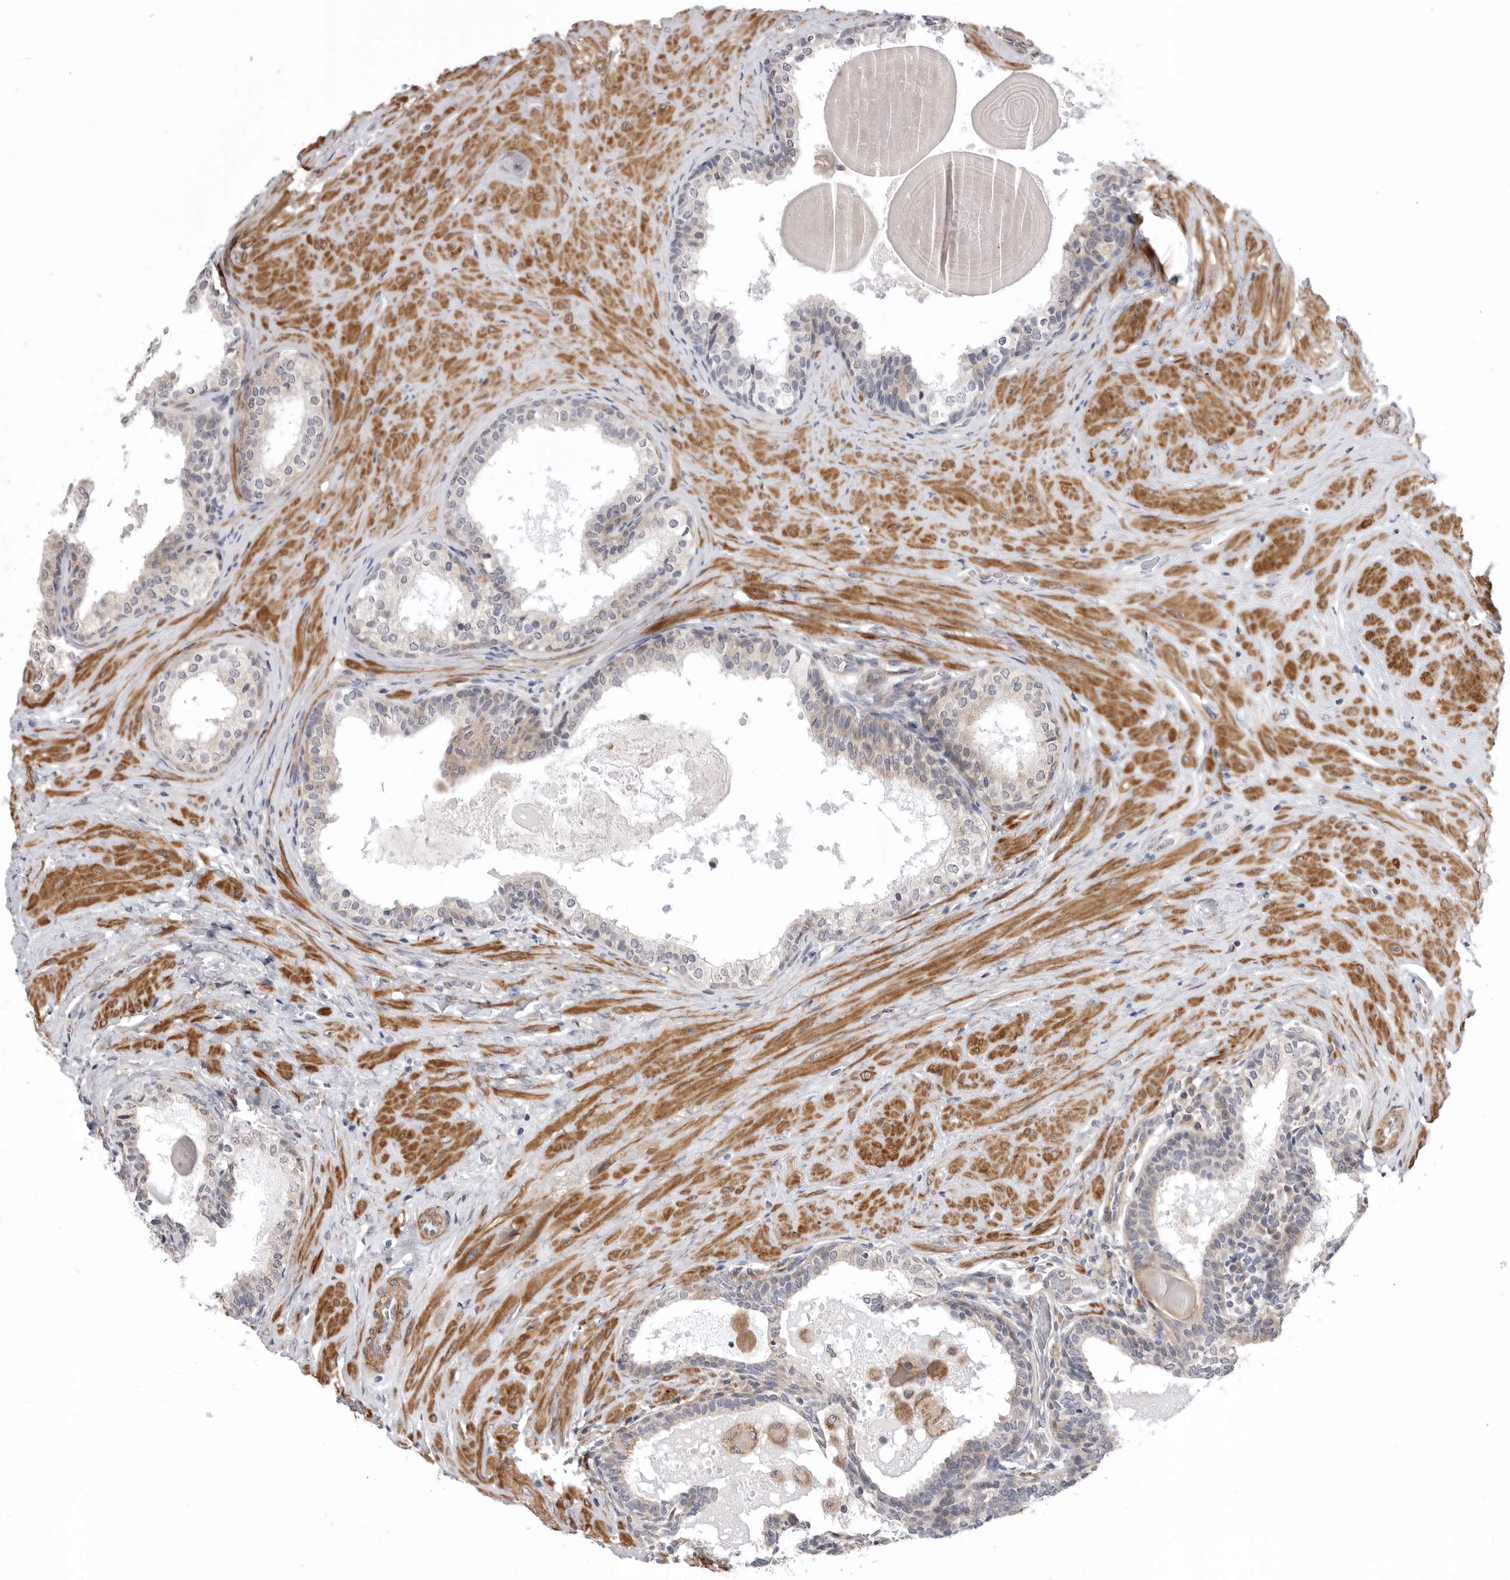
{"staining": {"intensity": "negative", "quantity": "none", "location": "none"}, "tissue": "prostate cancer", "cell_type": "Tumor cells", "image_type": "cancer", "snomed": [{"axis": "morphology", "description": "Adenocarcinoma, High grade"}, {"axis": "topography", "description": "Prostate"}], "caption": "The immunohistochemistry micrograph has no significant positivity in tumor cells of prostate cancer tissue.", "gene": "SCP2", "patient": {"sex": "male", "age": 56}}